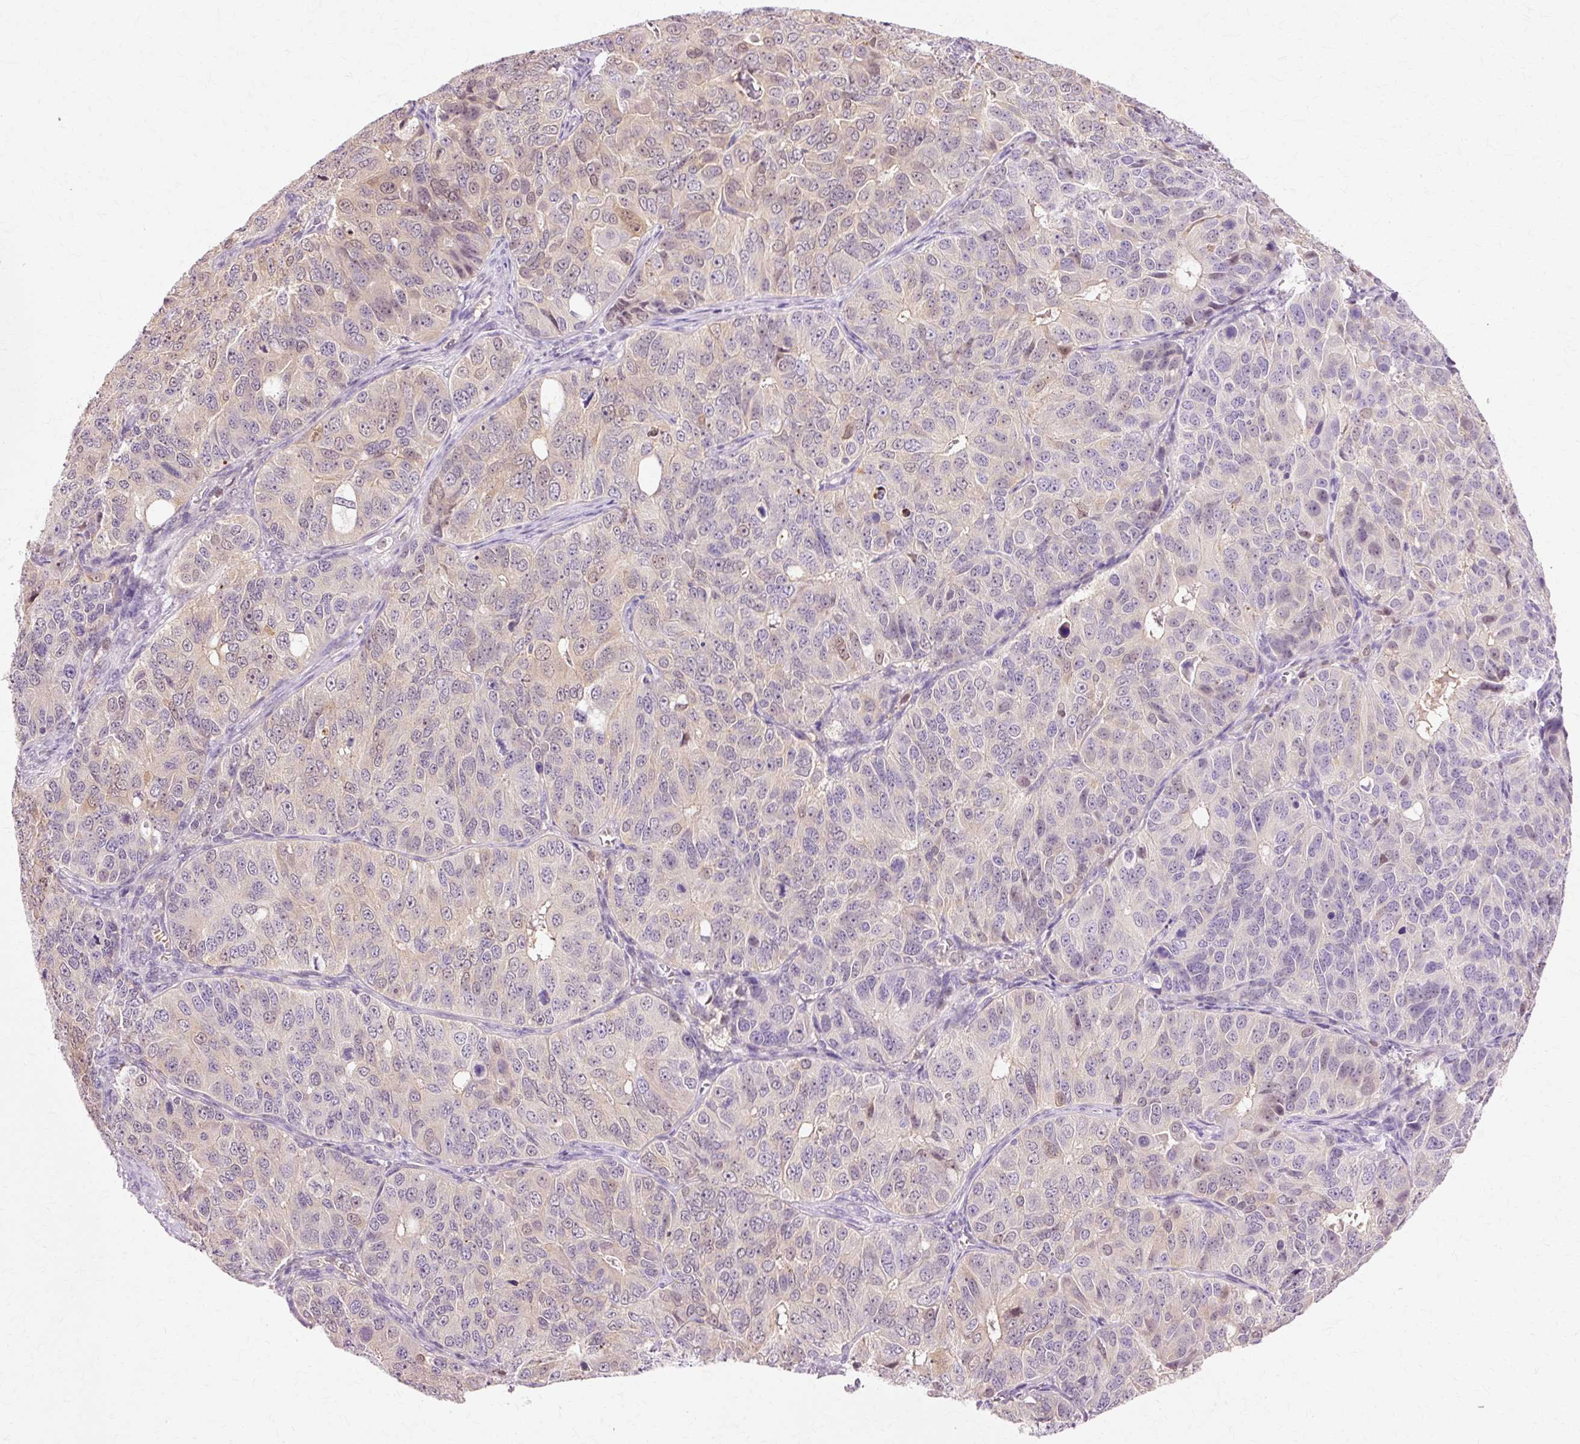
{"staining": {"intensity": "weak", "quantity": "<25%", "location": "cytoplasmic/membranous,nuclear"}, "tissue": "ovarian cancer", "cell_type": "Tumor cells", "image_type": "cancer", "snomed": [{"axis": "morphology", "description": "Carcinoma, endometroid"}, {"axis": "topography", "description": "Ovary"}], "caption": "High magnification brightfield microscopy of ovarian cancer stained with DAB (brown) and counterstained with hematoxylin (blue): tumor cells show no significant expression. Nuclei are stained in blue.", "gene": "VN1R2", "patient": {"sex": "female", "age": 51}}